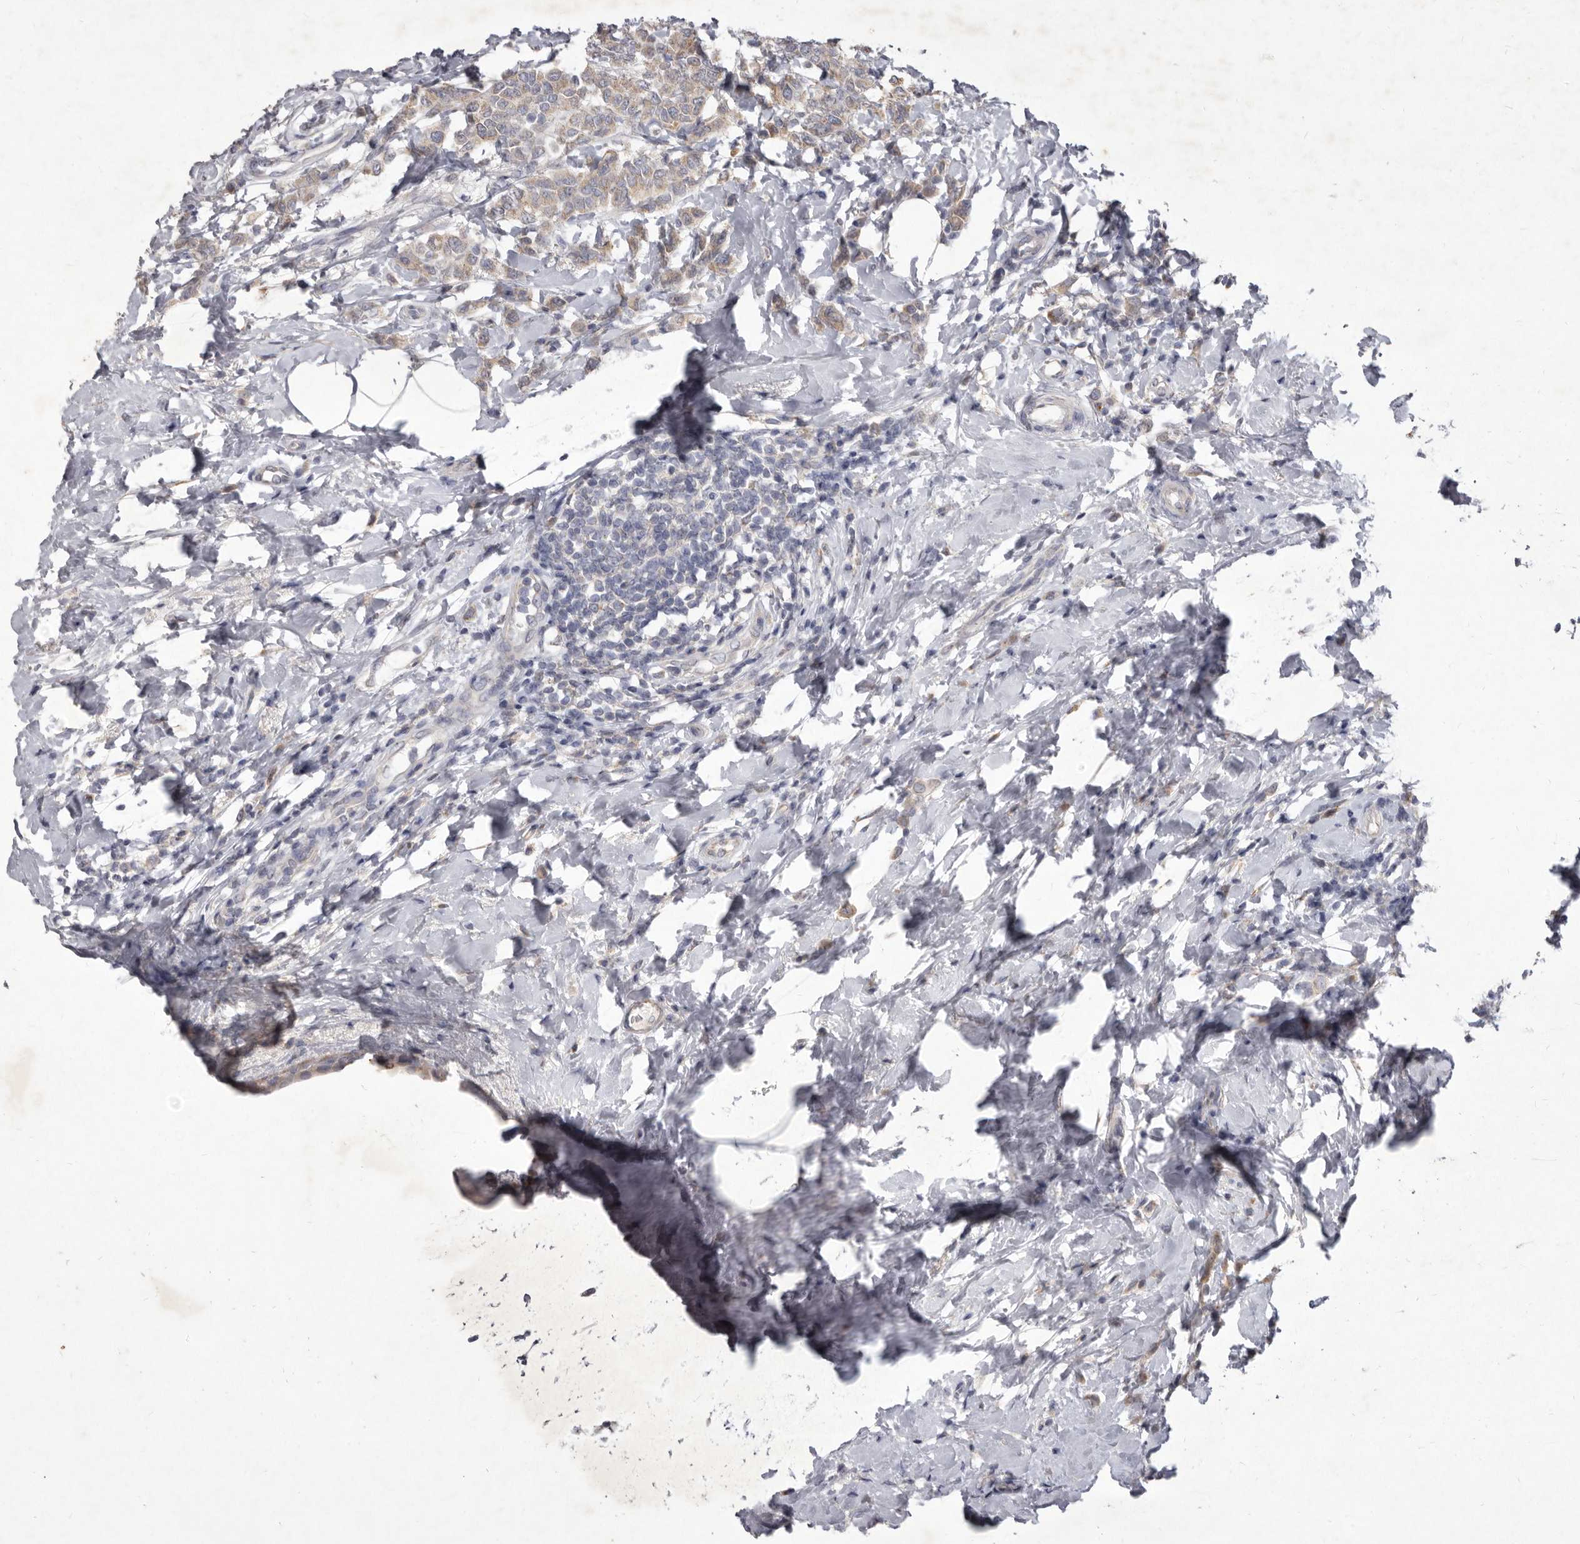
{"staining": {"intensity": "weak", "quantity": ">75%", "location": "cytoplasmic/membranous"}, "tissue": "breast cancer", "cell_type": "Tumor cells", "image_type": "cancer", "snomed": [{"axis": "morphology", "description": "Lobular carcinoma"}, {"axis": "topography", "description": "Breast"}], "caption": "Human lobular carcinoma (breast) stained with a protein marker demonstrates weak staining in tumor cells.", "gene": "P2RX6", "patient": {"sex": "female", "age": 47}}